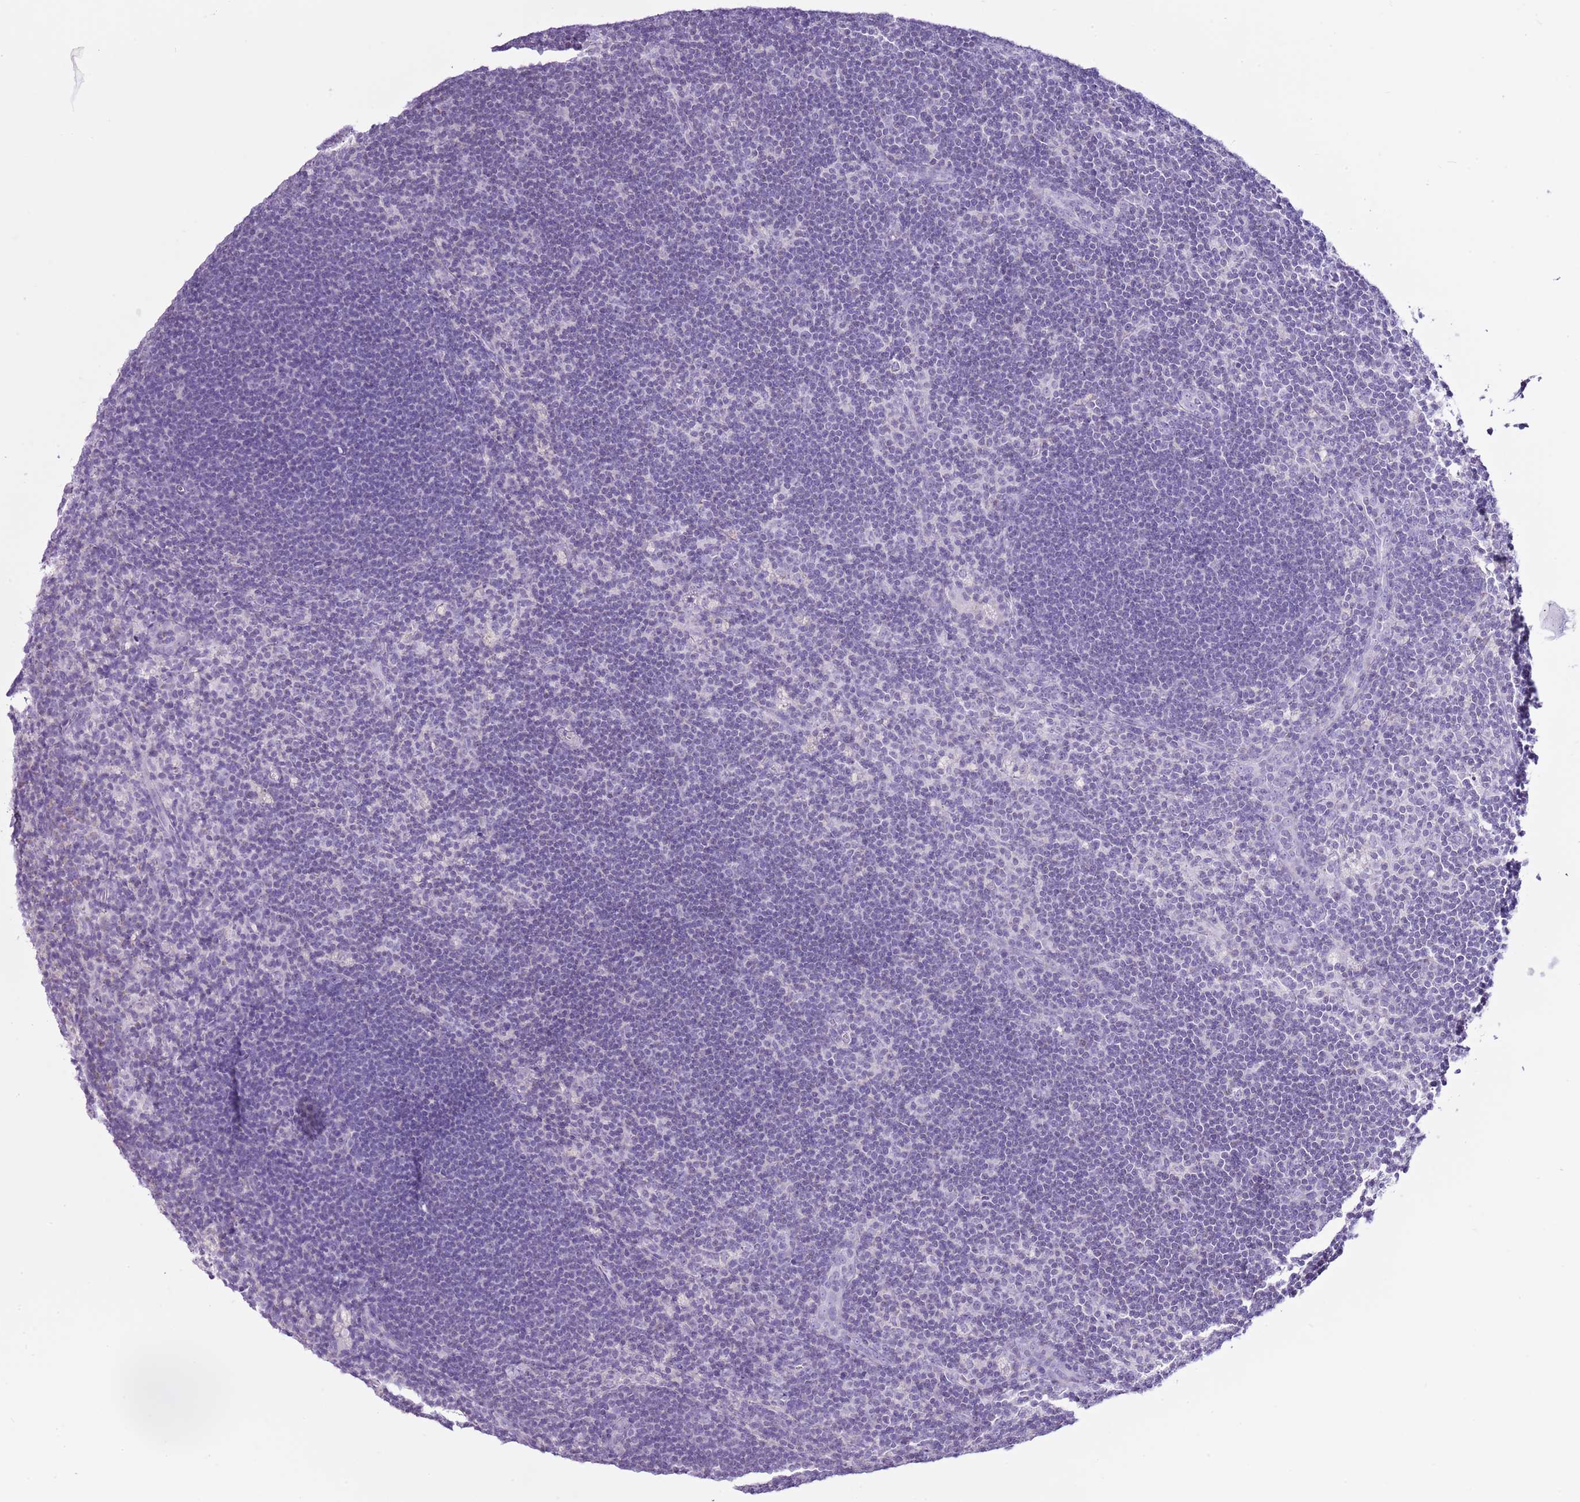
{"staining": {"intensity": "negative", "quantity": "none", "location": "none"}, "tissue": "lymph node", "cell_type": "Germinal center cells", "image_type": "normal", "snomed": [{"axis": "morphology", "description": "Normal tissue, NOS"}, {"axis": "topography", "description": "Lymph node"}], "caption": "Germinal center cells show no significant protein expression in normal lymph node.", "gene": "SLC23A1", "patient": {"sex": "male", "age": 24}}